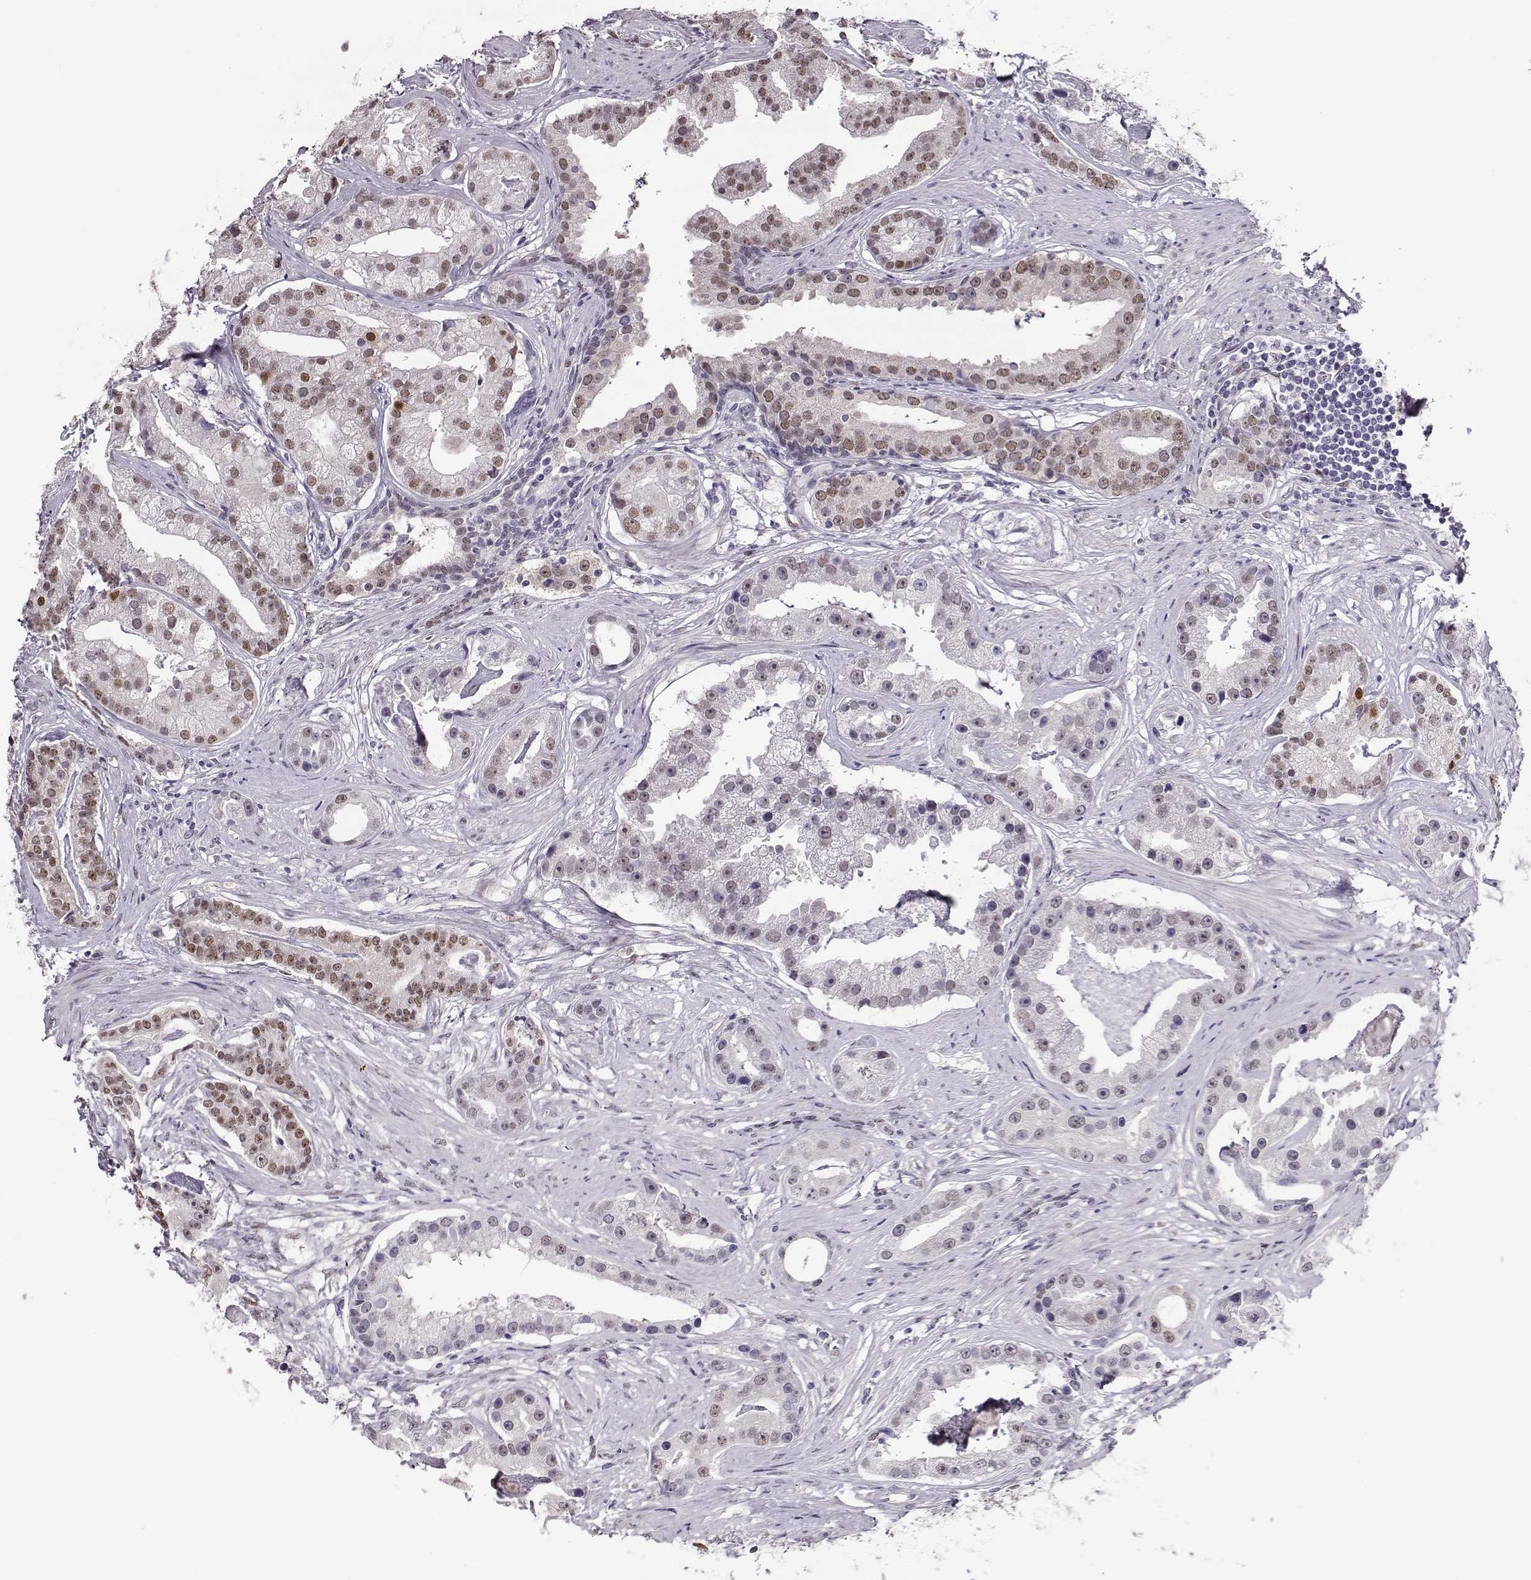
{"staining": {"intensity": "weak", "quantity": "25%-75%", "location": "nuclear"}, "tissue": "prostate cancer", "cell_type": "Tumor cells", "image_type": "cancer", "snomed": [{"axis": "morphology", "description": "Adenocarcinoma, NOS"}, {"axis": "topography", "description": "Prostate and seminal vesicle, NOS"}, {"axis": "topography", "description": "Prostate"}], "caption": "Weak nuclear staining is present in approximately 25%-75% of tumor cells in prostate adenocarcinoma. (brown staining indicates protein expression, while blue staining denotes nuclei).", "gene": "POLI", "patient": {"sex": "male", "age": 44}}